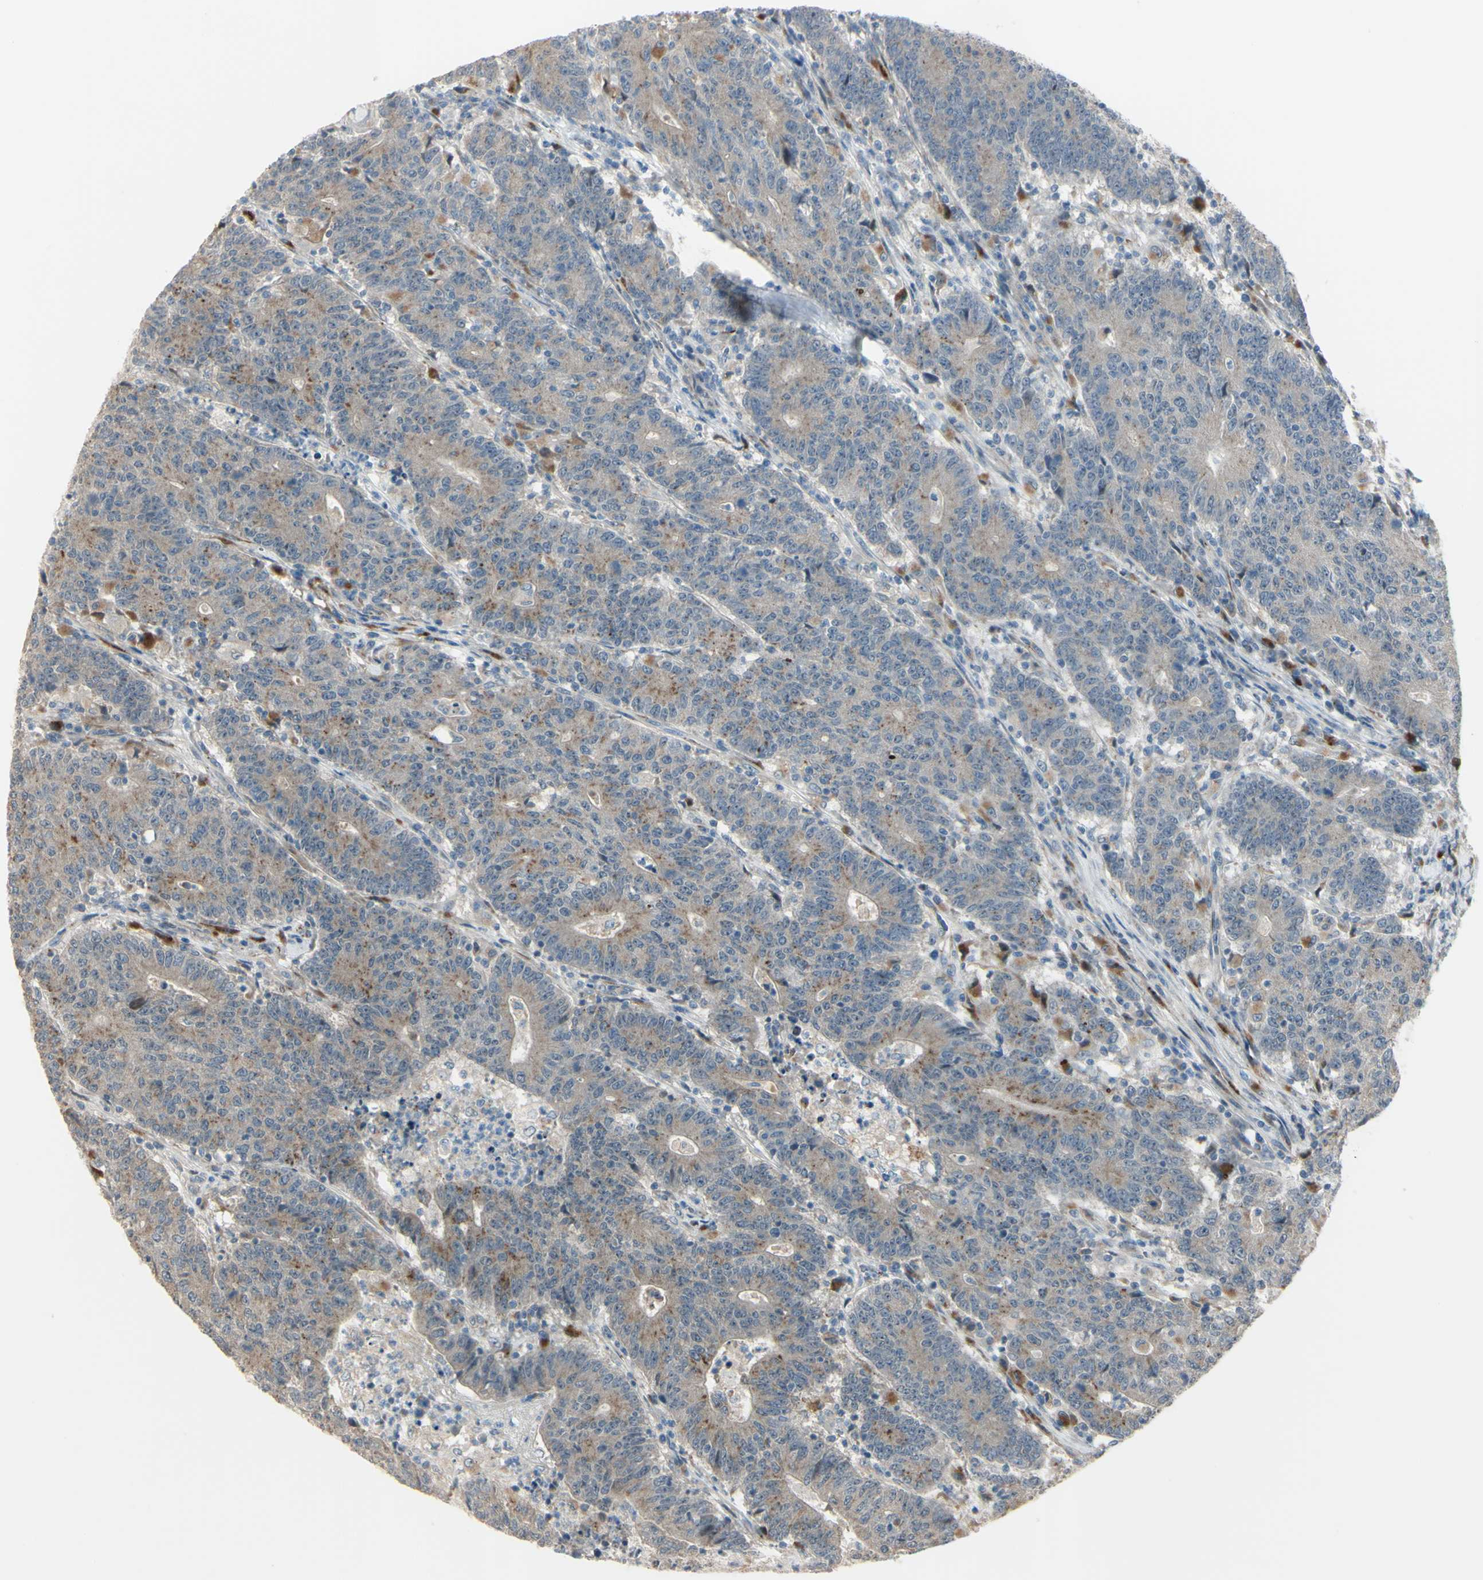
{"staining": {"intensity": "weak", "quantity": ">75%", "location": "cytoplasmic/membranous"}, "tissue": "colorectal cancer", "cell_type": "Tumor cells", "image_type": "cancer", "snomed": [{"axis": "morphology", "description": "Normal tissue, NOS"}, {"axis": "morphology", "description": "Adenocarcinoma, NOS"}, {"axis": "topography", "description": "Colon"}], "caption": "Brown immunohistochemical staining in human adenocarcinoma (colorectal) demonstrates weak cytoplasmic/membranous staining in about >75% of tumor cells. The staining was performed using DAB, with brown indicating positive protein expression. Nuclei are stained blue with hematoxylin.", "gene": "NDFIP1", "patient": {"sex": "female", "age": 75}}